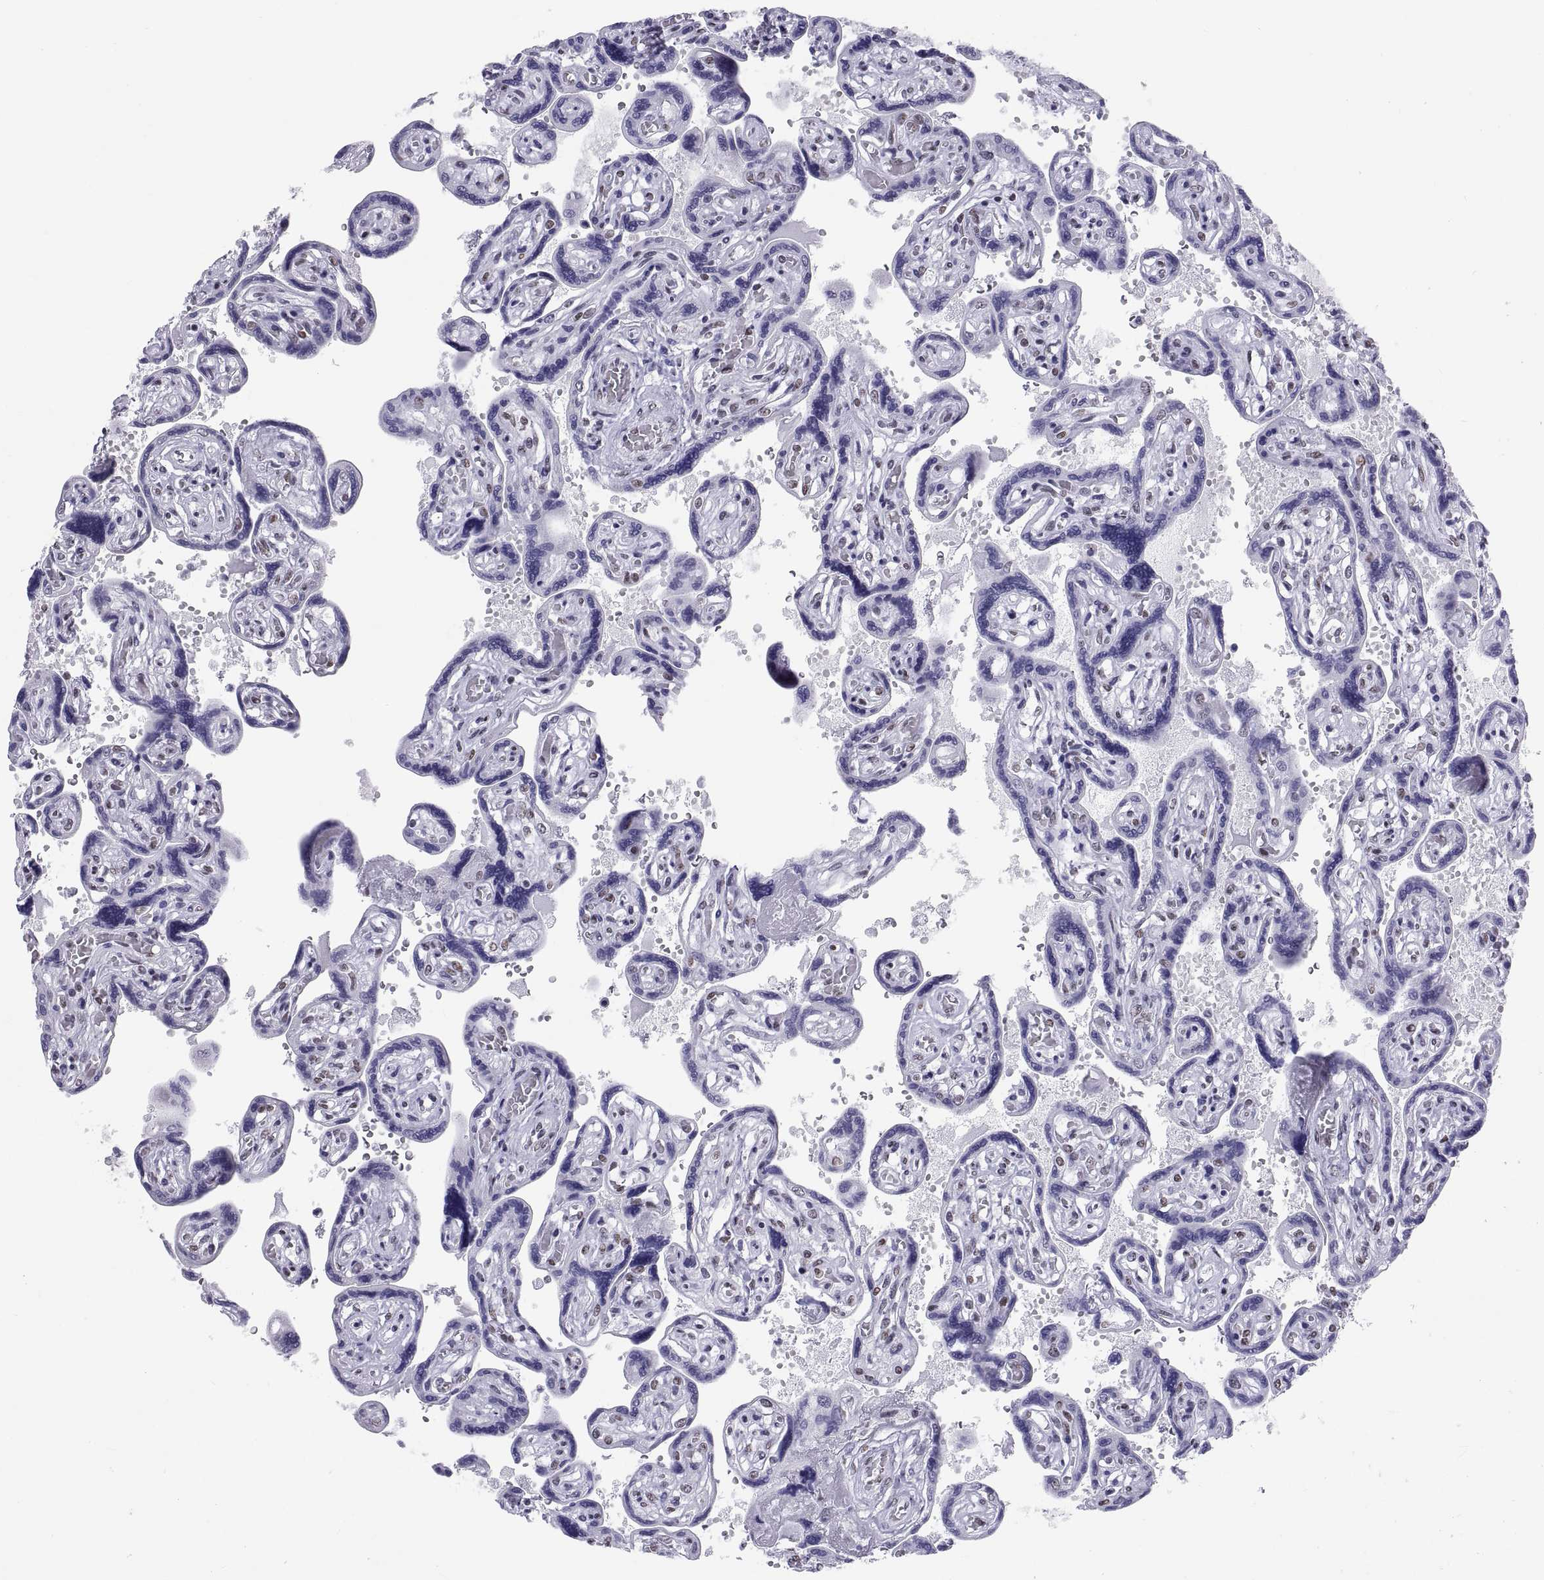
{"staining": {"intensity": "negative", "quantity": "none", "location": "none"}, "tissue": "placenta", "cell_type": "Decidual cells", "image_type": "normal", "snomed": [{"axis": "morphology", "description": "Normal tissue, NOS"}, {"axis": "topography", "description": "Placenta"}], "caption": "IHC image of normal placenta stained for a protein (brown), which displays no positivity in decidual cells.", "gene": "NEUROD6", "patient": {"sex": "female", "age": 32}}